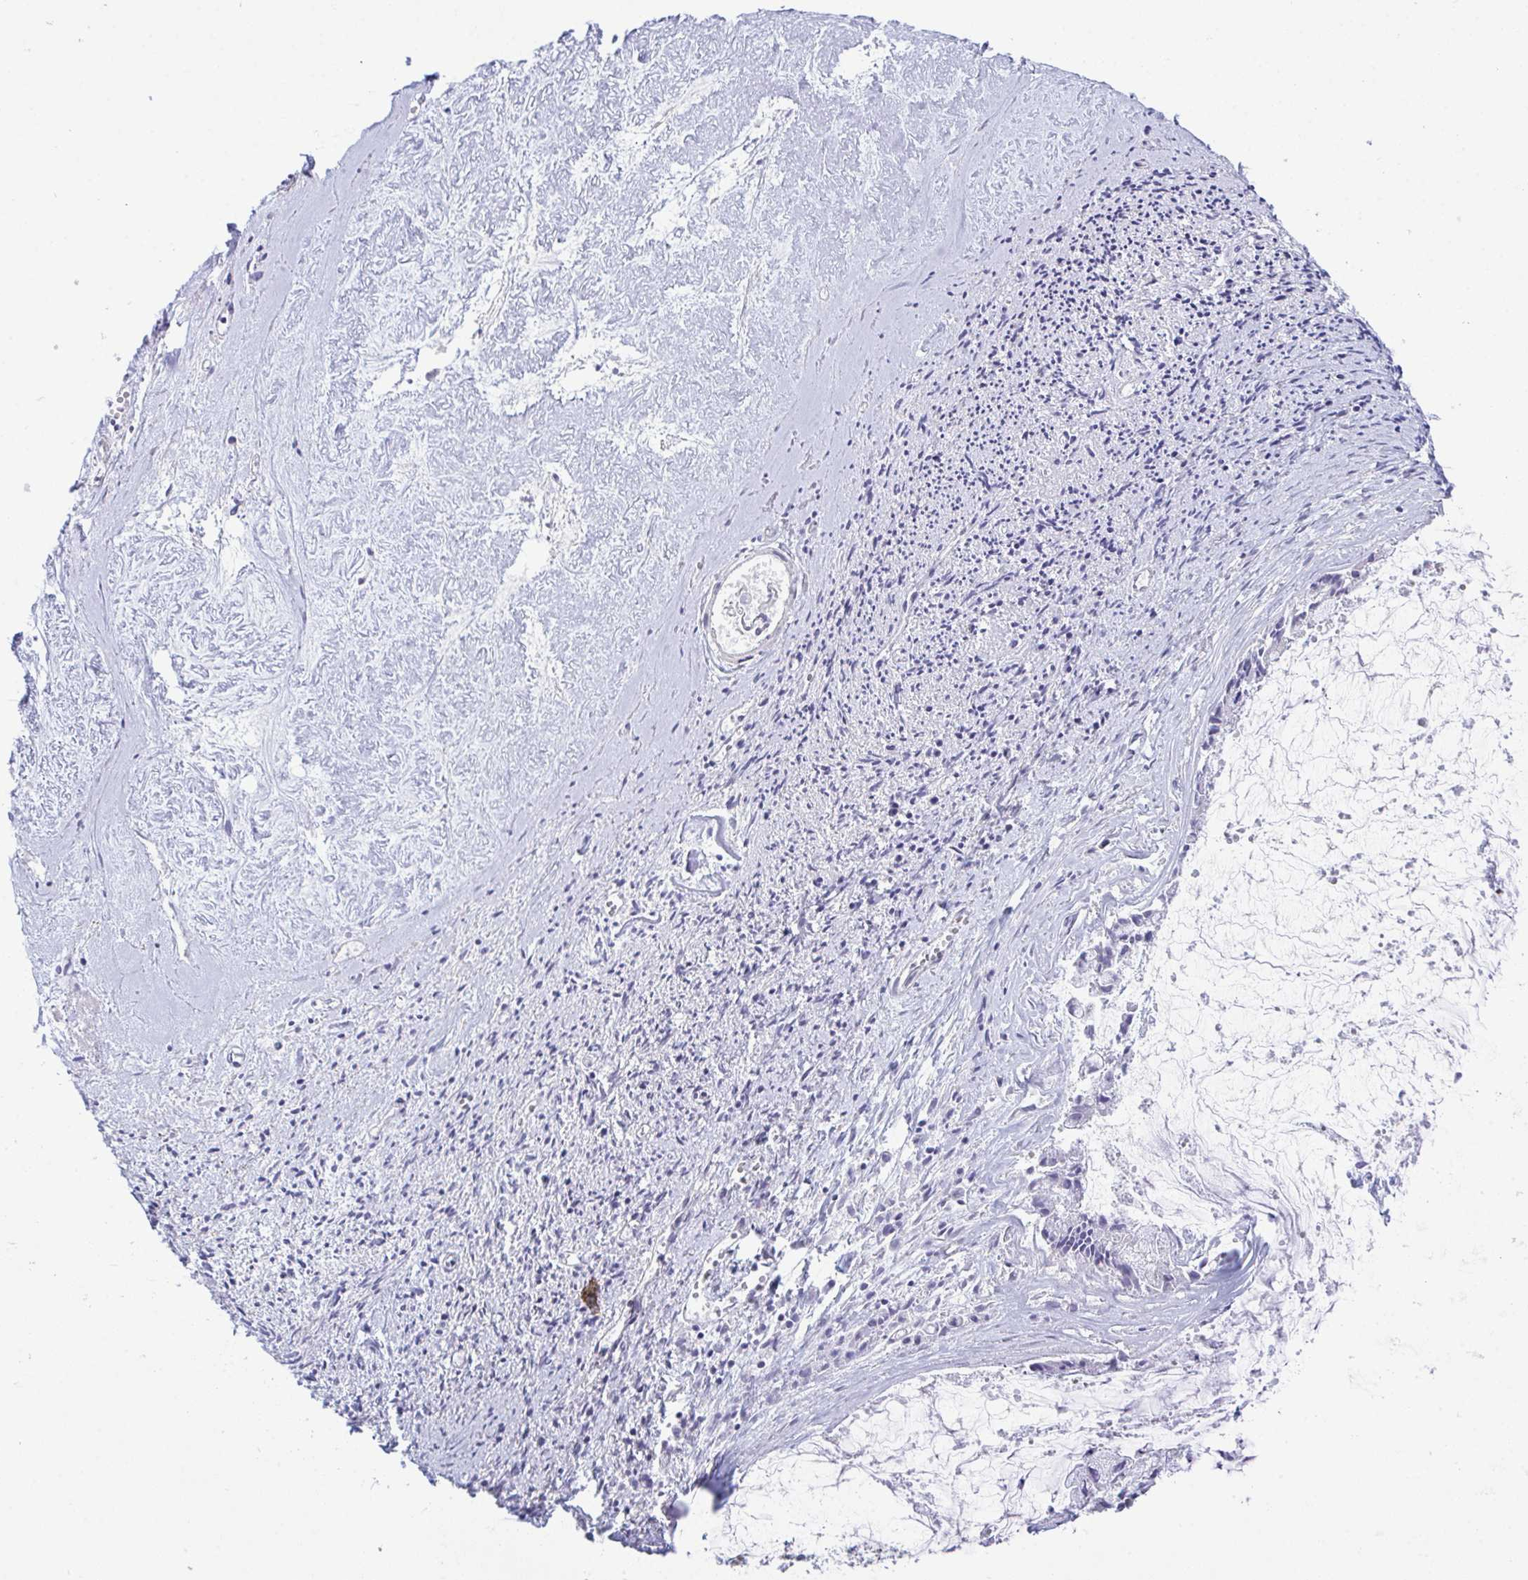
{"staining": {"intensity": "negative", "quantity": "none", "location": "none"}, "tissue": "ovarian cancer", "cell_type": "Tumor cells", "image_type": "cancer", "snomed": [{"axis": "morphology", "description": "Cystadenocarcinoma, mucinous, NOS"}, {"axis": "topography", "description": "Ovary"}], "caption": "DAB (3,3'-diaminobenzidine) immunohistochemical staining of ovarian cancer exhibits no significant positivity in tumor cells.", "gene": "ATP6V0D2", "patient": {"sex": "female", "age": 90}}